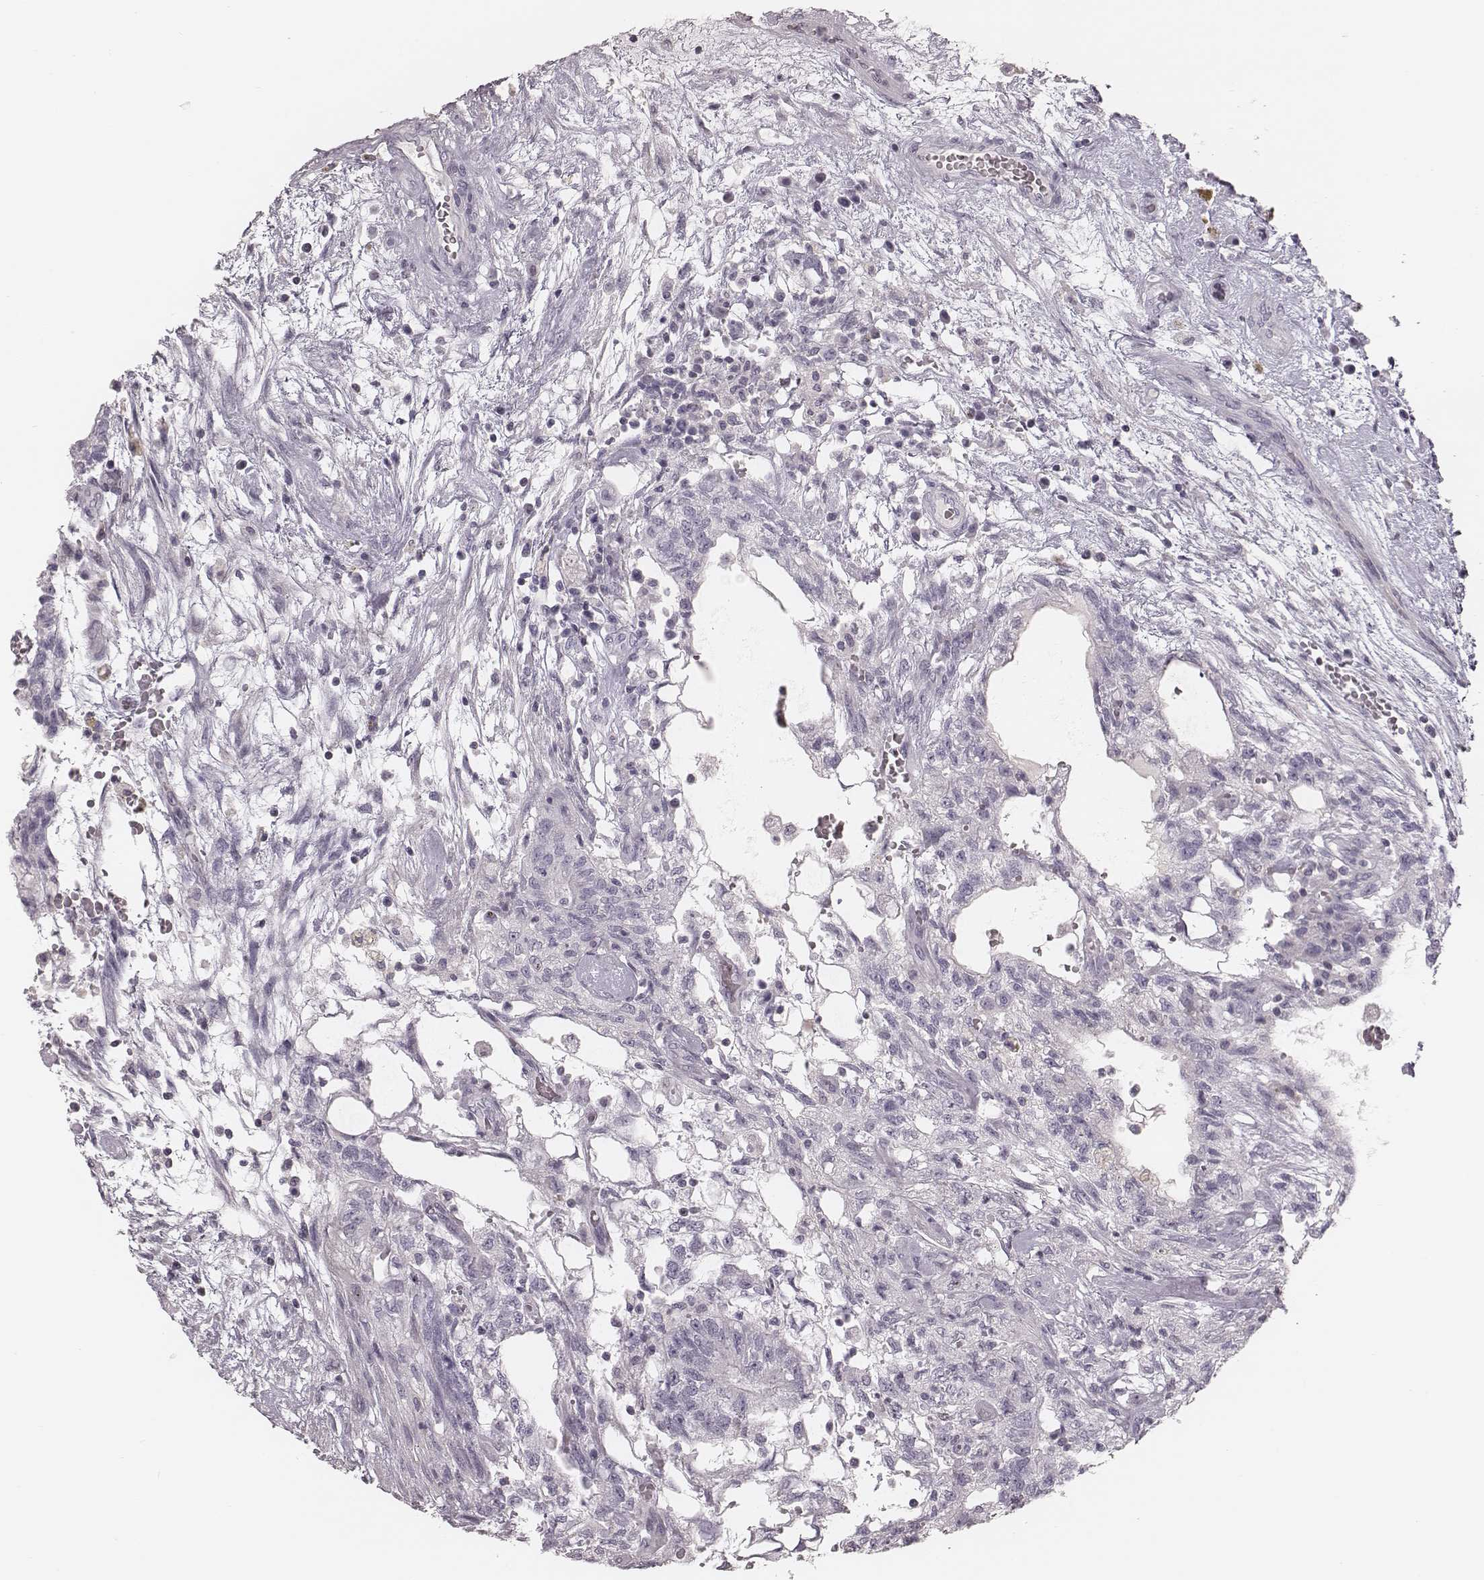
{"staining": {"intensity": "negative", "quantity": "none", "location": "none"}, "tissue": "testis cancer", "cell_type": "Tumor cells", "image_type": "cancer", "snomed": [{"axis": "morphology", "description": "Normal tissue, NOS"}, {"axis": "morphology", "description": "Carcinoma, Embryonal, NOS"}, {"axis": "topography", "description": "Testis"}], "caption": "A high-resolution photomicrograph shows immunohistochemistry staining of testis embryonal carcinoma, which shows no significant expression in tumor cells.", "gene": "S100Z", "patient": {"sex": "male", "age": 32}}